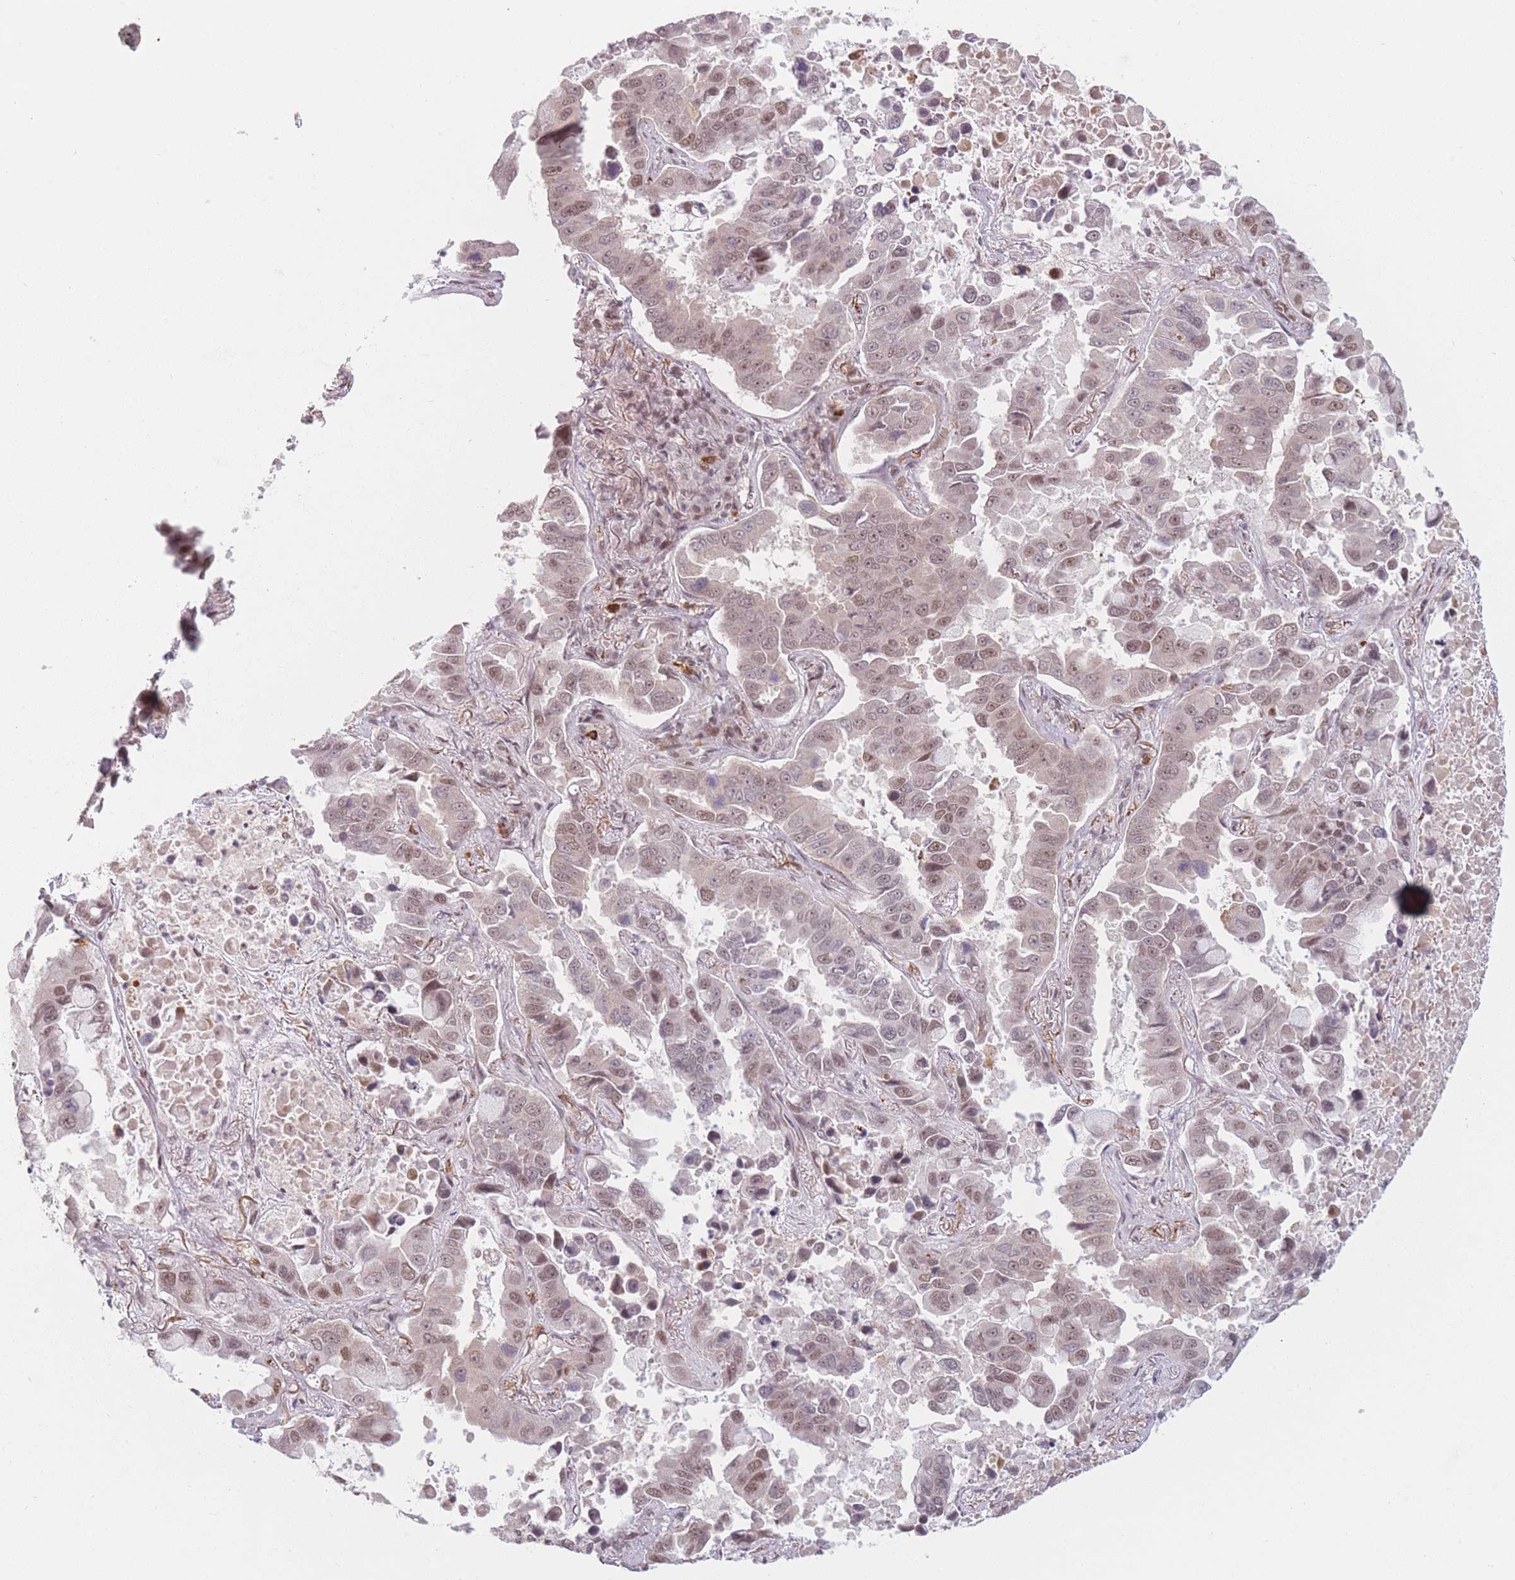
{"staining": {"intensity": "moderate", "quantity": "25%-75%", "location": "nuclear"}, "tissue": "lung cancer", "cell_type": "Tumor cells", "image_type": "cancer", "snomed": [{"axis": "morphology", "description": "Adenocarcinoma, NOS"}, {"axis": "topography", "description": "Lung"}], "caption": "Immunohistochemistry (IHC) staining of lung cancer, which reveals medium levels of moderate nuclear staining in about 25%-75% of tumor cells indicating moderate nuclear protein staining. The staining was performed using DAB (brown) for protein detection and nuclei were counterstained in hematoxylin (blue).", "gene": "SUPT6H", "patient": {"sex": "male", "age": 64}}